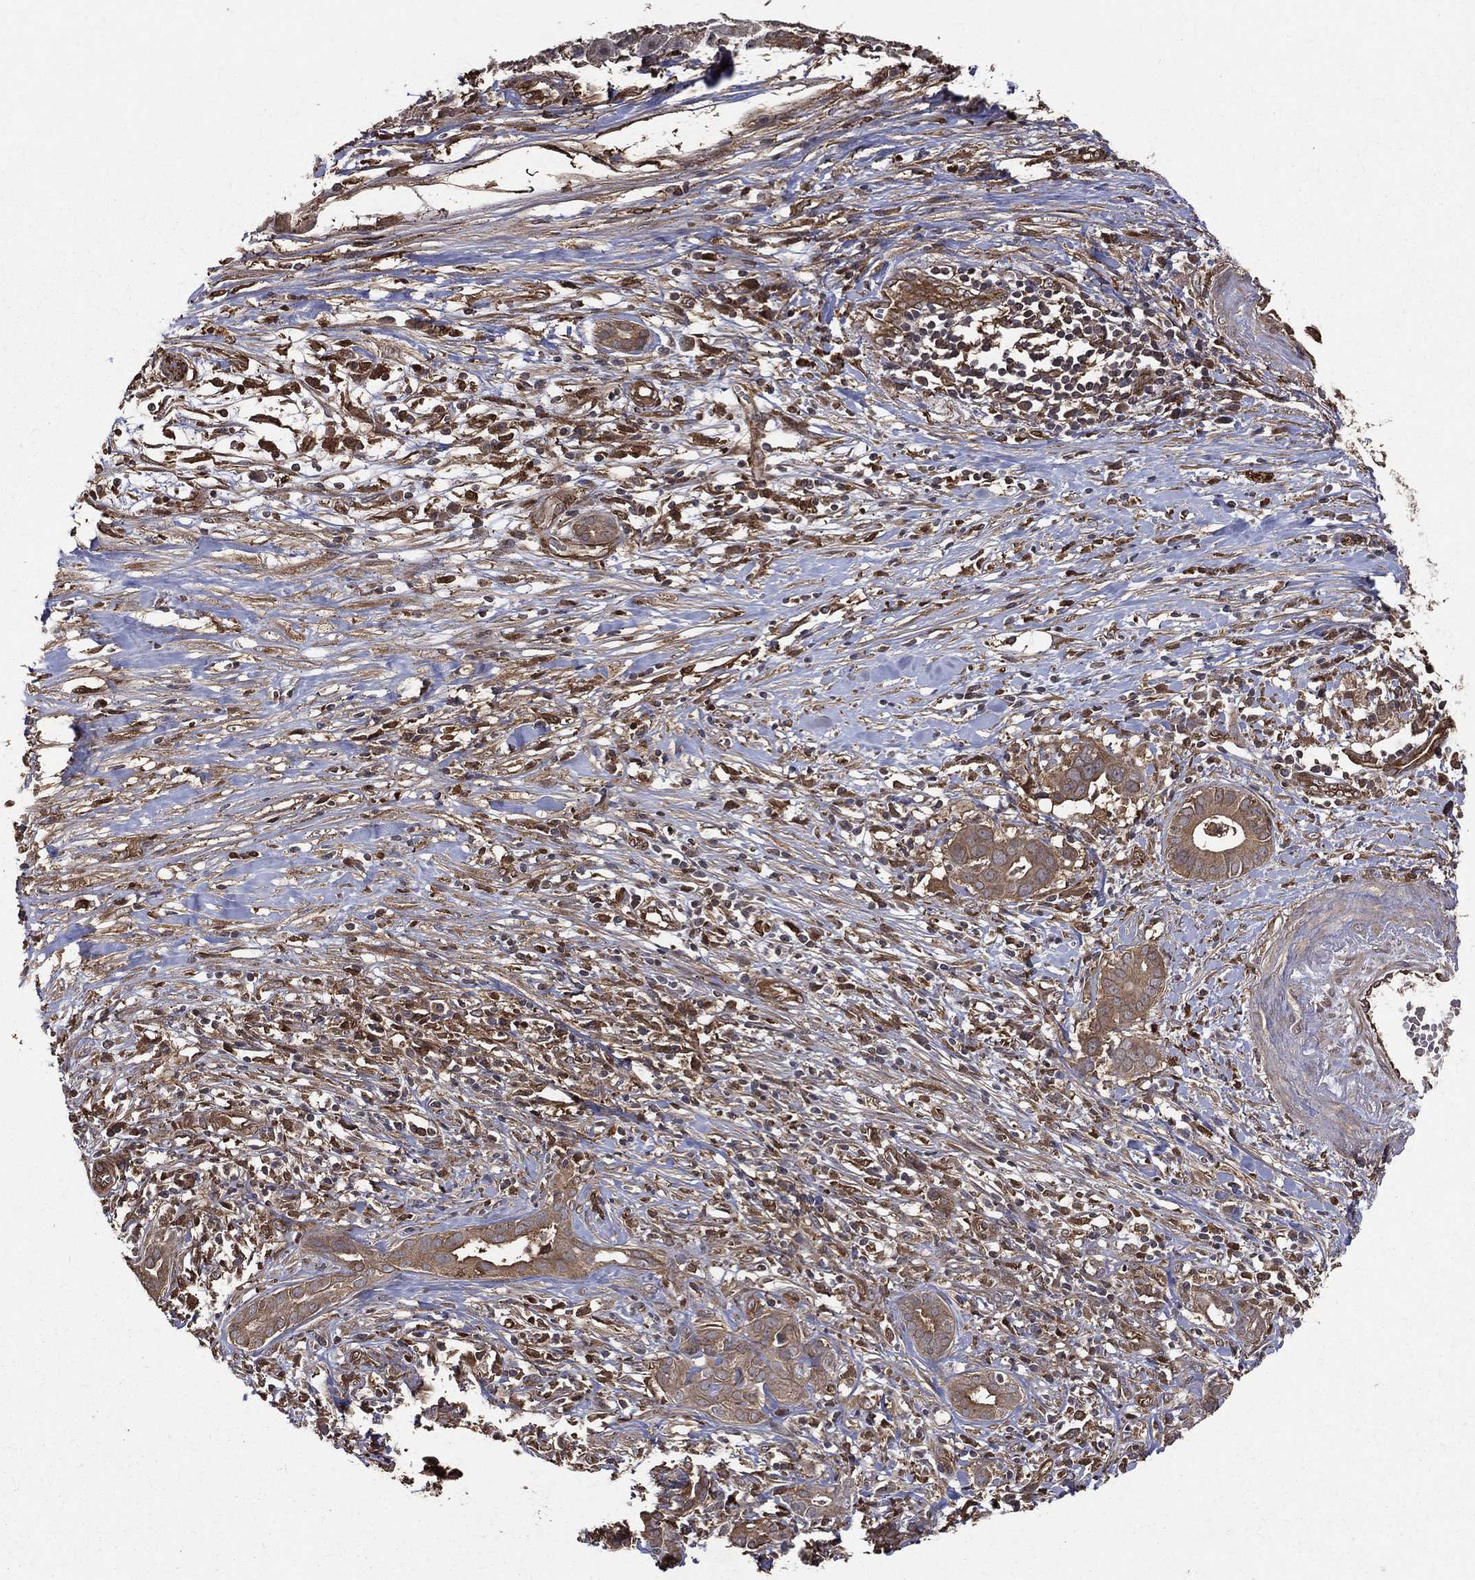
{"staining": {"intensity": "moderate", "quantity": "<25%", "location": "cytoplasmic/membranous"}, "tissue": "pancreatic cancer", "cell_type": "Tumor cells", "image_type": "cancer", "snomed": [{"axis": "morphology", "description": "Adenocarcinoma, NOS"}, {"axis": "topography", "description": "Pancreas"}], "caption": "Adenocarcinoma (pancreatic) was stained to show a protein in brown. There is low levels of moderate cytoplasmic/membranous positivity in approximately <25% of tumor cells. (DAB (3,3'-diaminobenzidine) IHC with brightfield microscopy, high magnification).", "gene": "DPYSL2", "patient": {"sex": "male", "age": 61}}